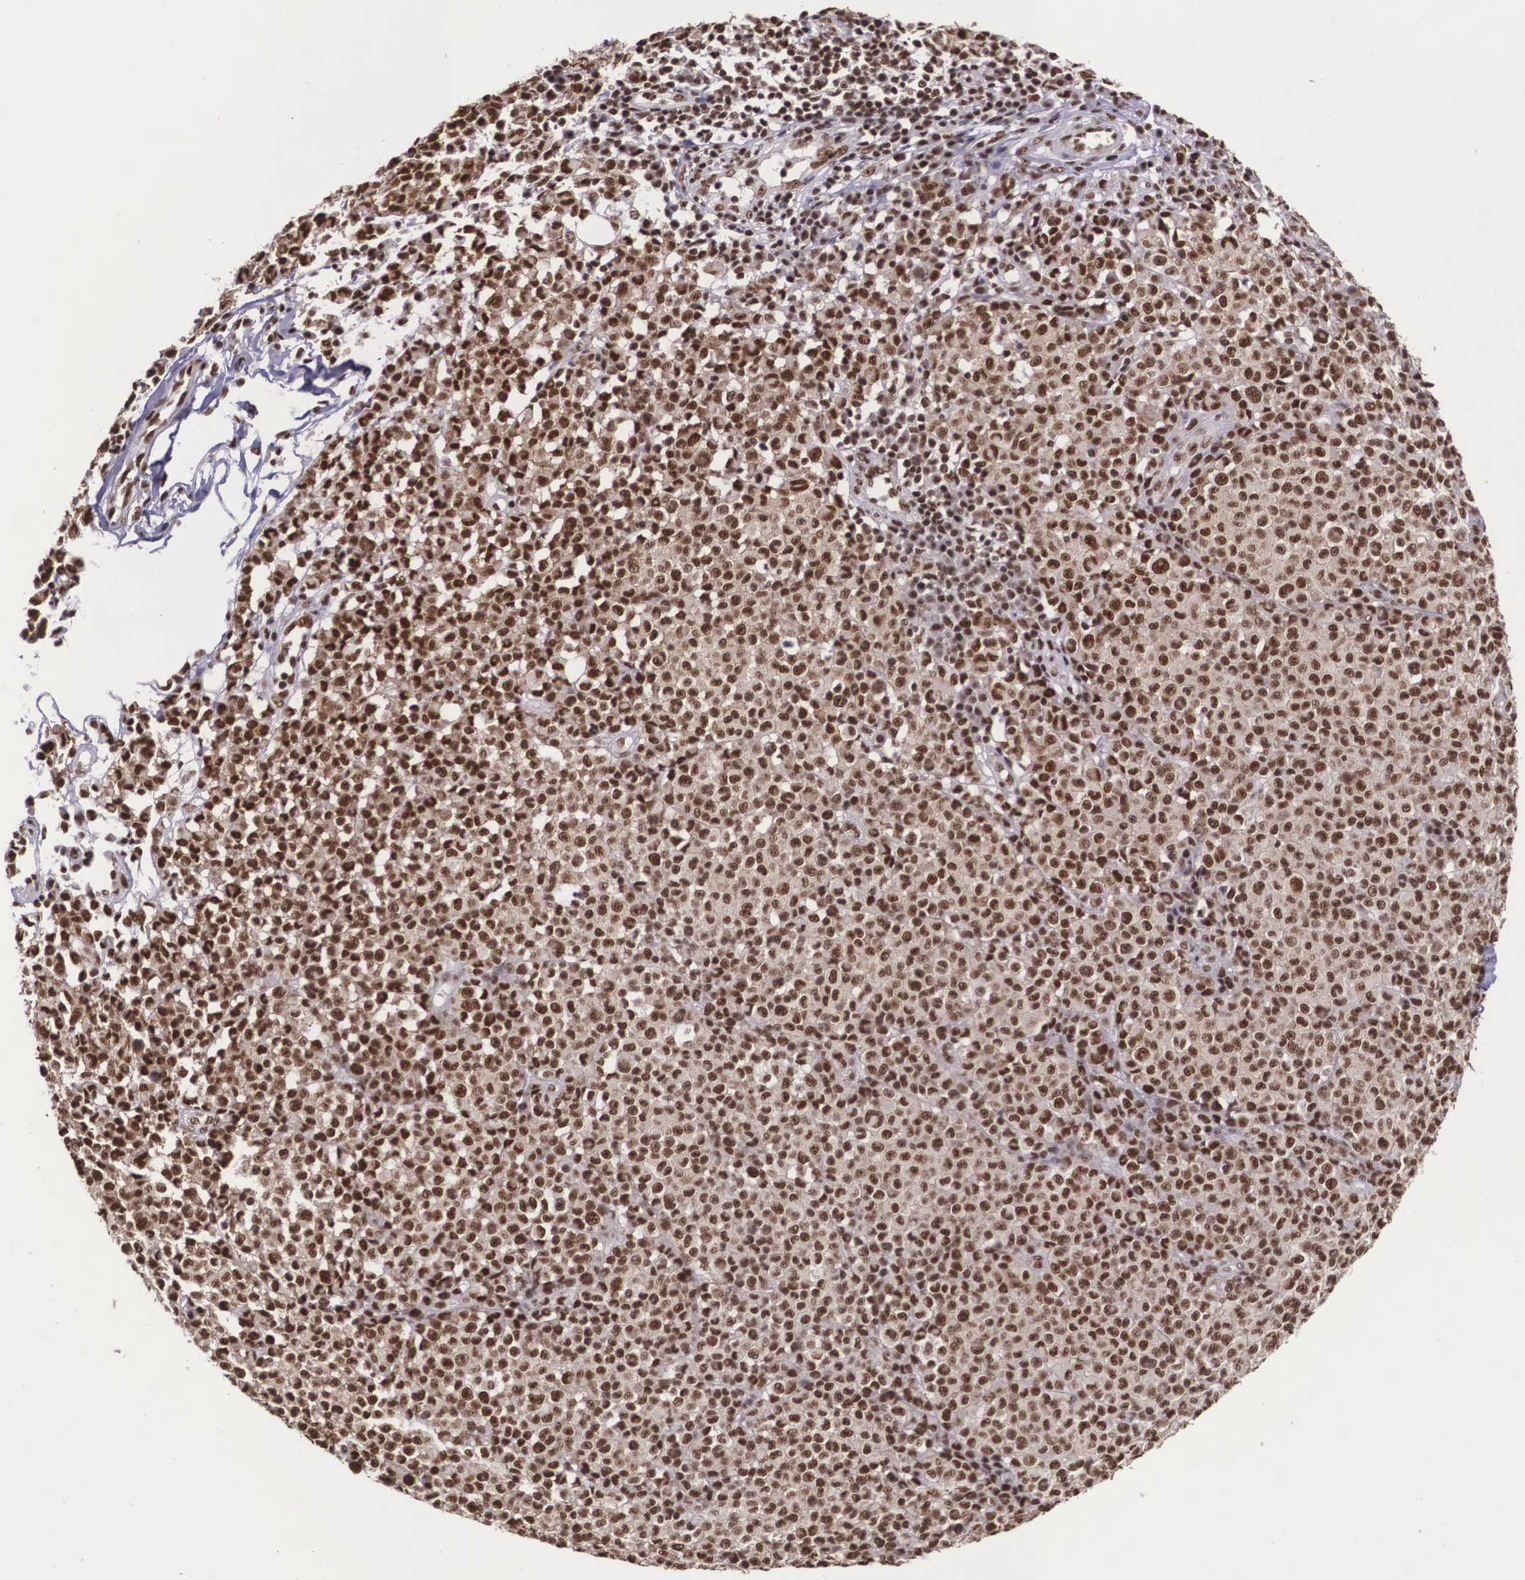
{"staining": {"intensity": "strong", "quantity": ">75%", "location": "cytoplasmic/membranous,nuclear"}, "tissue": "melanoma", "cell_type": "Tumor cells", "image_type": "cancer", "snomed": [{"axis": "morphology", "description": "Malignant melanoma, Metastatic site"}, {"axis": "topography", "description": "Skin"}], "caption": "Immunohistochemical staining of melanoma displays high levels of strong cytoplasmic/membranous and nuclear protein staining in about >75% of tumor cells. (Brightfield microscopy of DAB IHC at high magnification).", "gene": "POLR2F", "patient": {"sex": "male", "age": 32}}